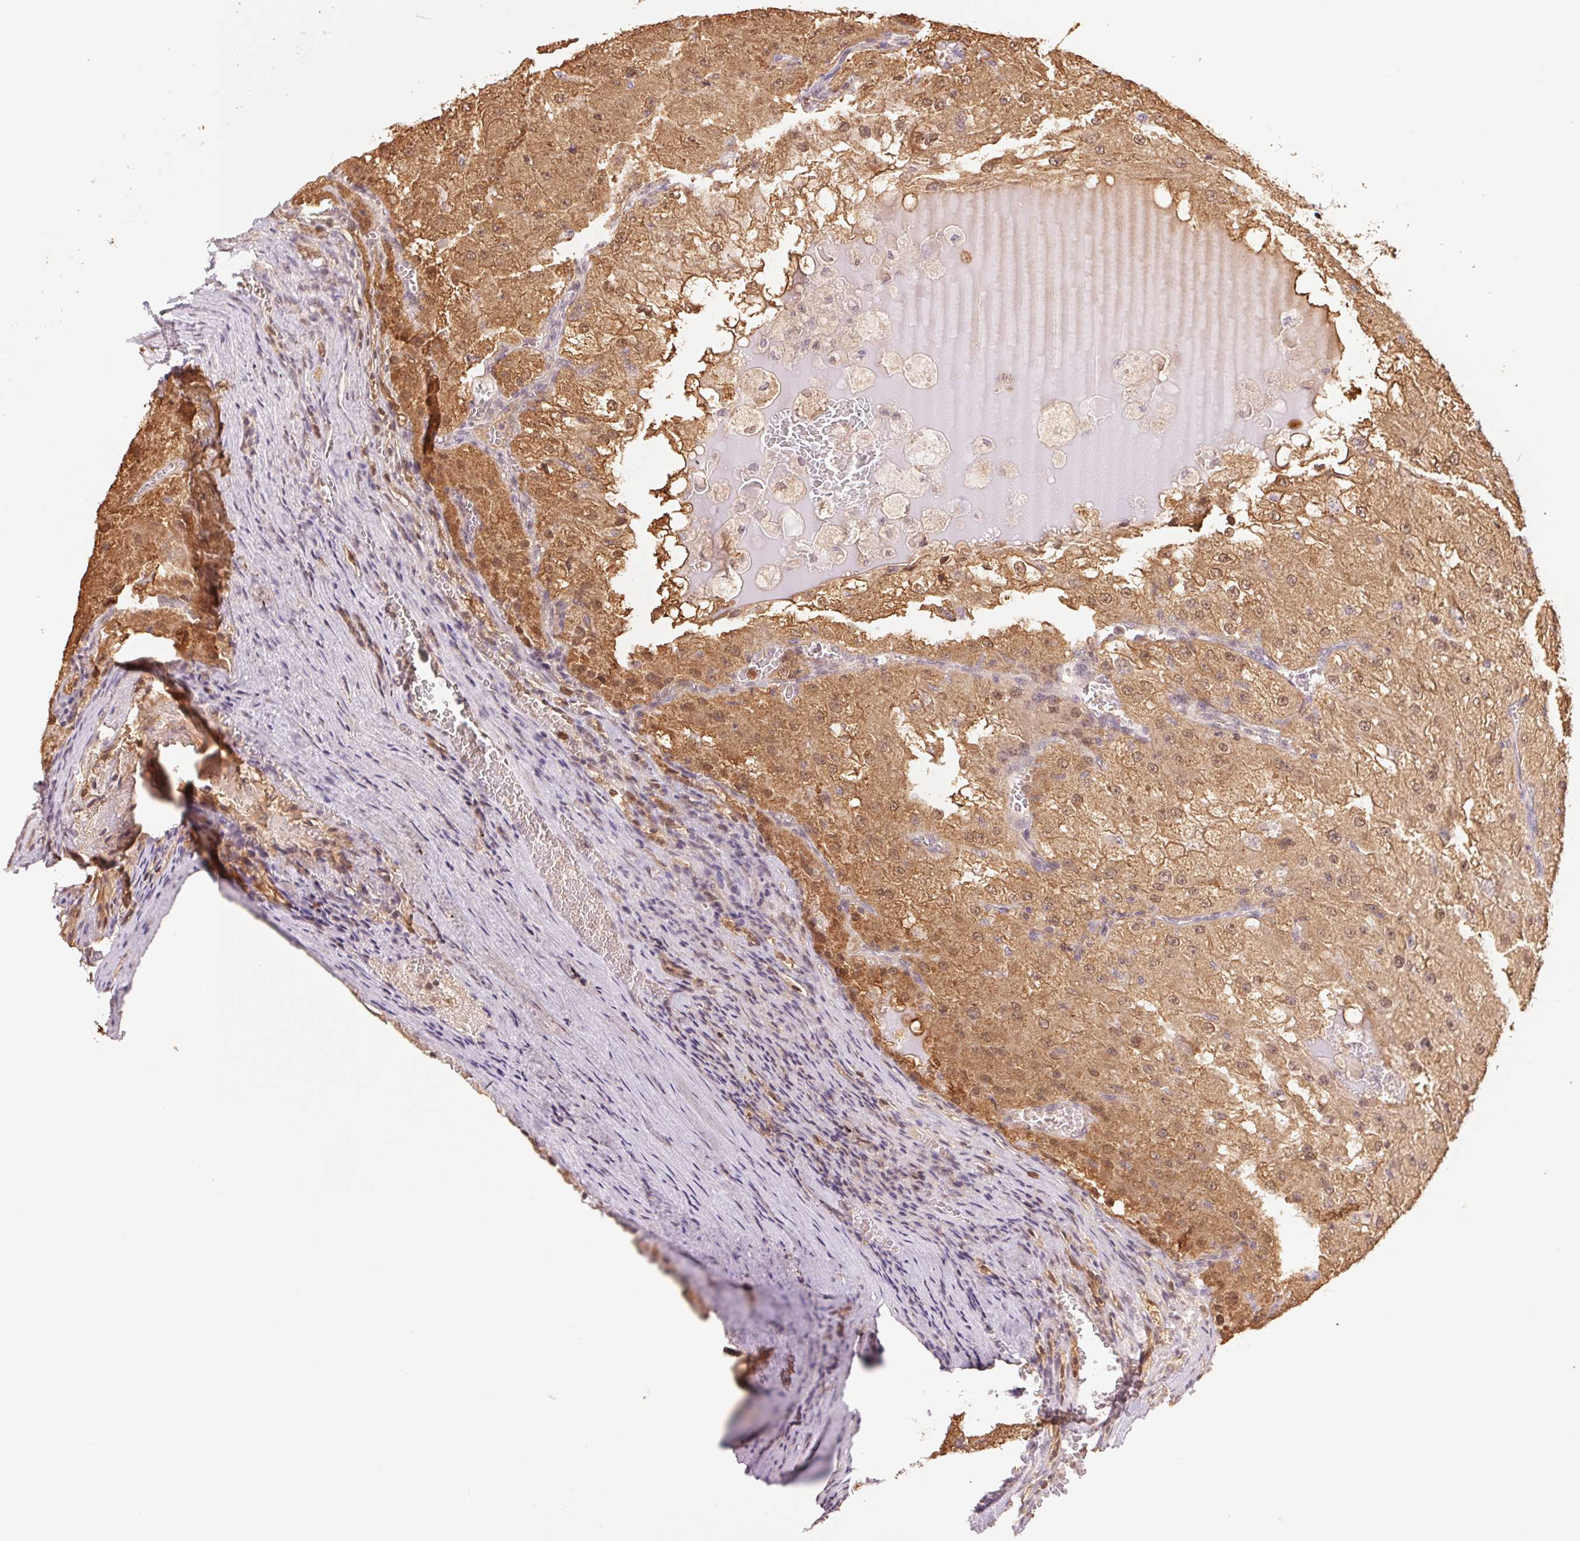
{"staining": {"intensity": "moderate", "quantity": ">75%", "location": "cytoplasmic/membranous,nuclear"}, "tissue": "renal cancer", "cell_type": "Tumor cells", "image_type": "cancer", "snomed": [{"axis": "morphology", "description": "Adenocarcinoma, NOS"}, {"axis": "topography", "description": "Kidney"}], "caption": "Protein expression analysis of human adenocarcinoma (renal) reveals moderate cytoplasmic/membranous and nuclear positivity in about >75% of tumor cells.", "gene": "CDC123", "patient": {"sex": "female", "age": 74}}